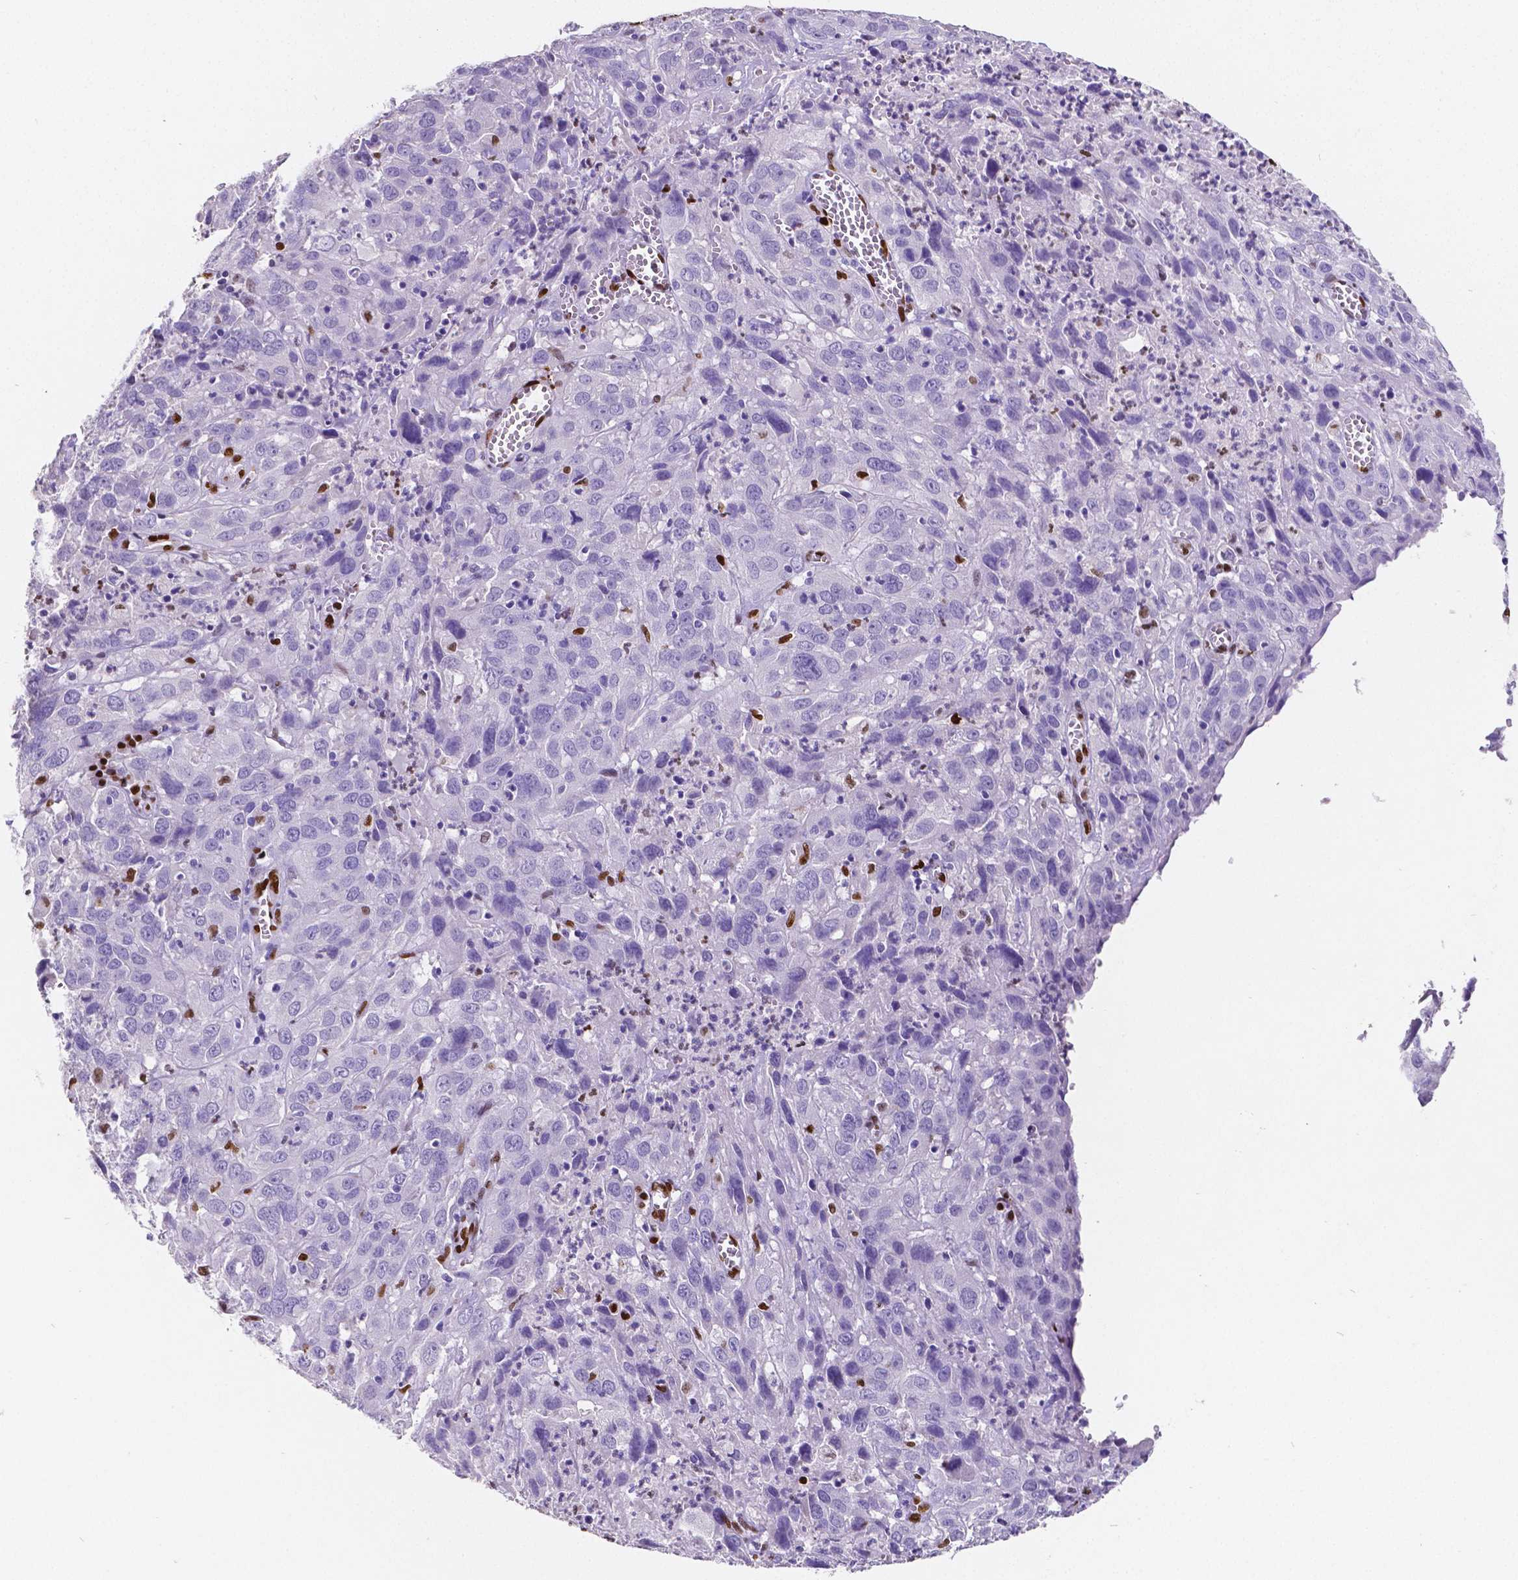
{"staining": {"intensity": "negative", "quantity": "none", "location": "none"}, "tissue": "cervical cancer", "cell_type": "Tumor cells", "image_type": "cancer", "snomed": [{"axis": "morphology", "description": "Squamous cell carcinoma, NOS"}, {"axis": "topography", "description": "Cervix"}], "caption": "A micrograph of human cervical cancer is negative for staining in tumor cells.", "gene": "MEF2C", "patient": {"sex": "female", "age": 32}}